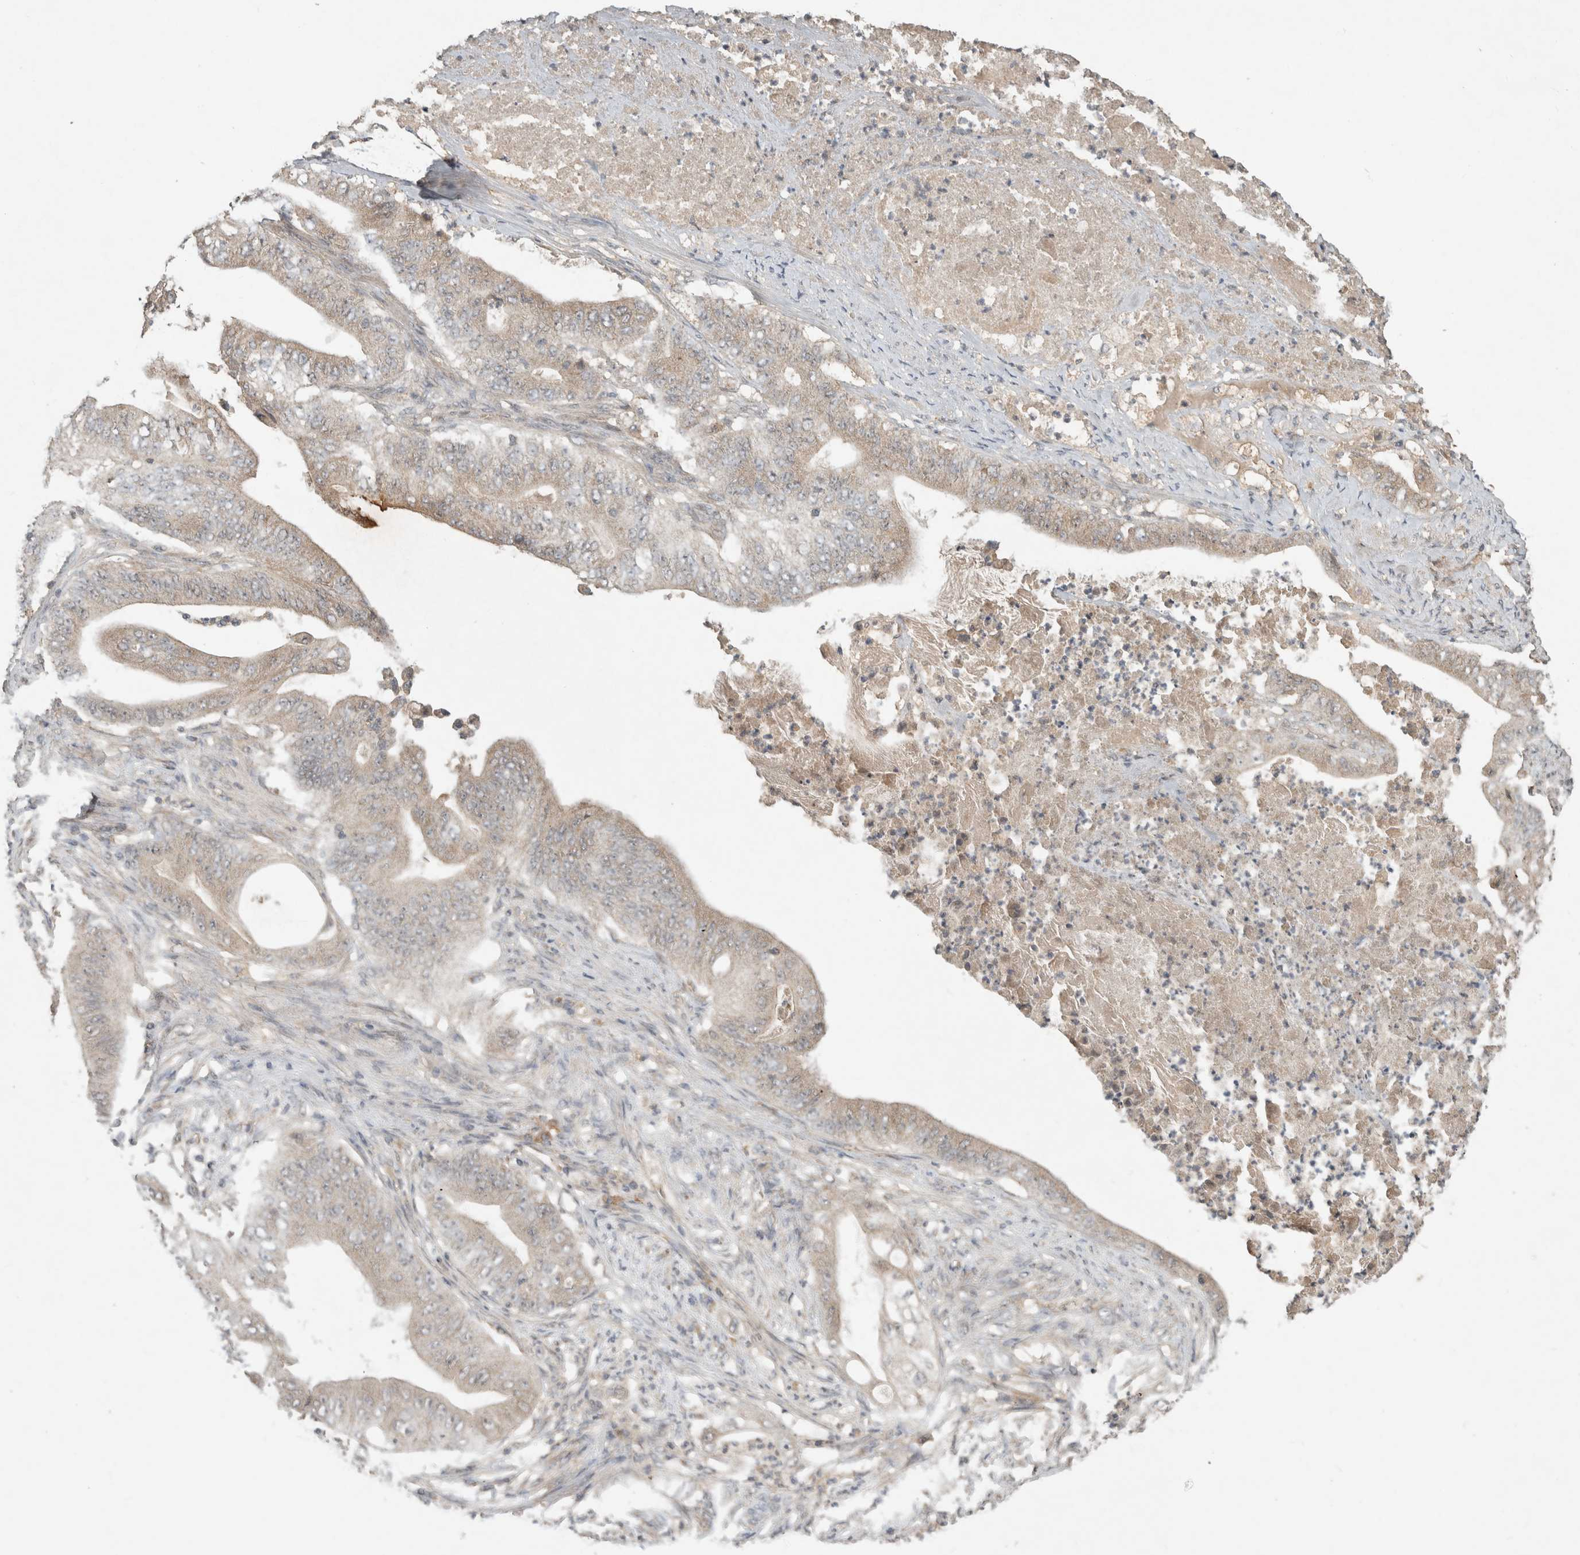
{"staining": {"intensity": "weak", "quantity": ">75%", "location": "cytoplasmic/membranous"}, "tissue": "stomach cancer", "cell_type": "Tumor cells", "image_type": "cancer", "snomed": [{"axis": "morphology", "description": "Adenocarcinoma, NOS"}, {"axis": "topography", "description": "Stomach"}], "caption": "The histopathology image reveals immunohistochemical staining of stomach adenocarcinoma. There is weak cytoplasmic/membranous staining is appreciated in approximately >75% of tumor cells.", "gene": "LOXL2", "patient": {"sex": "female", "age": 73}}